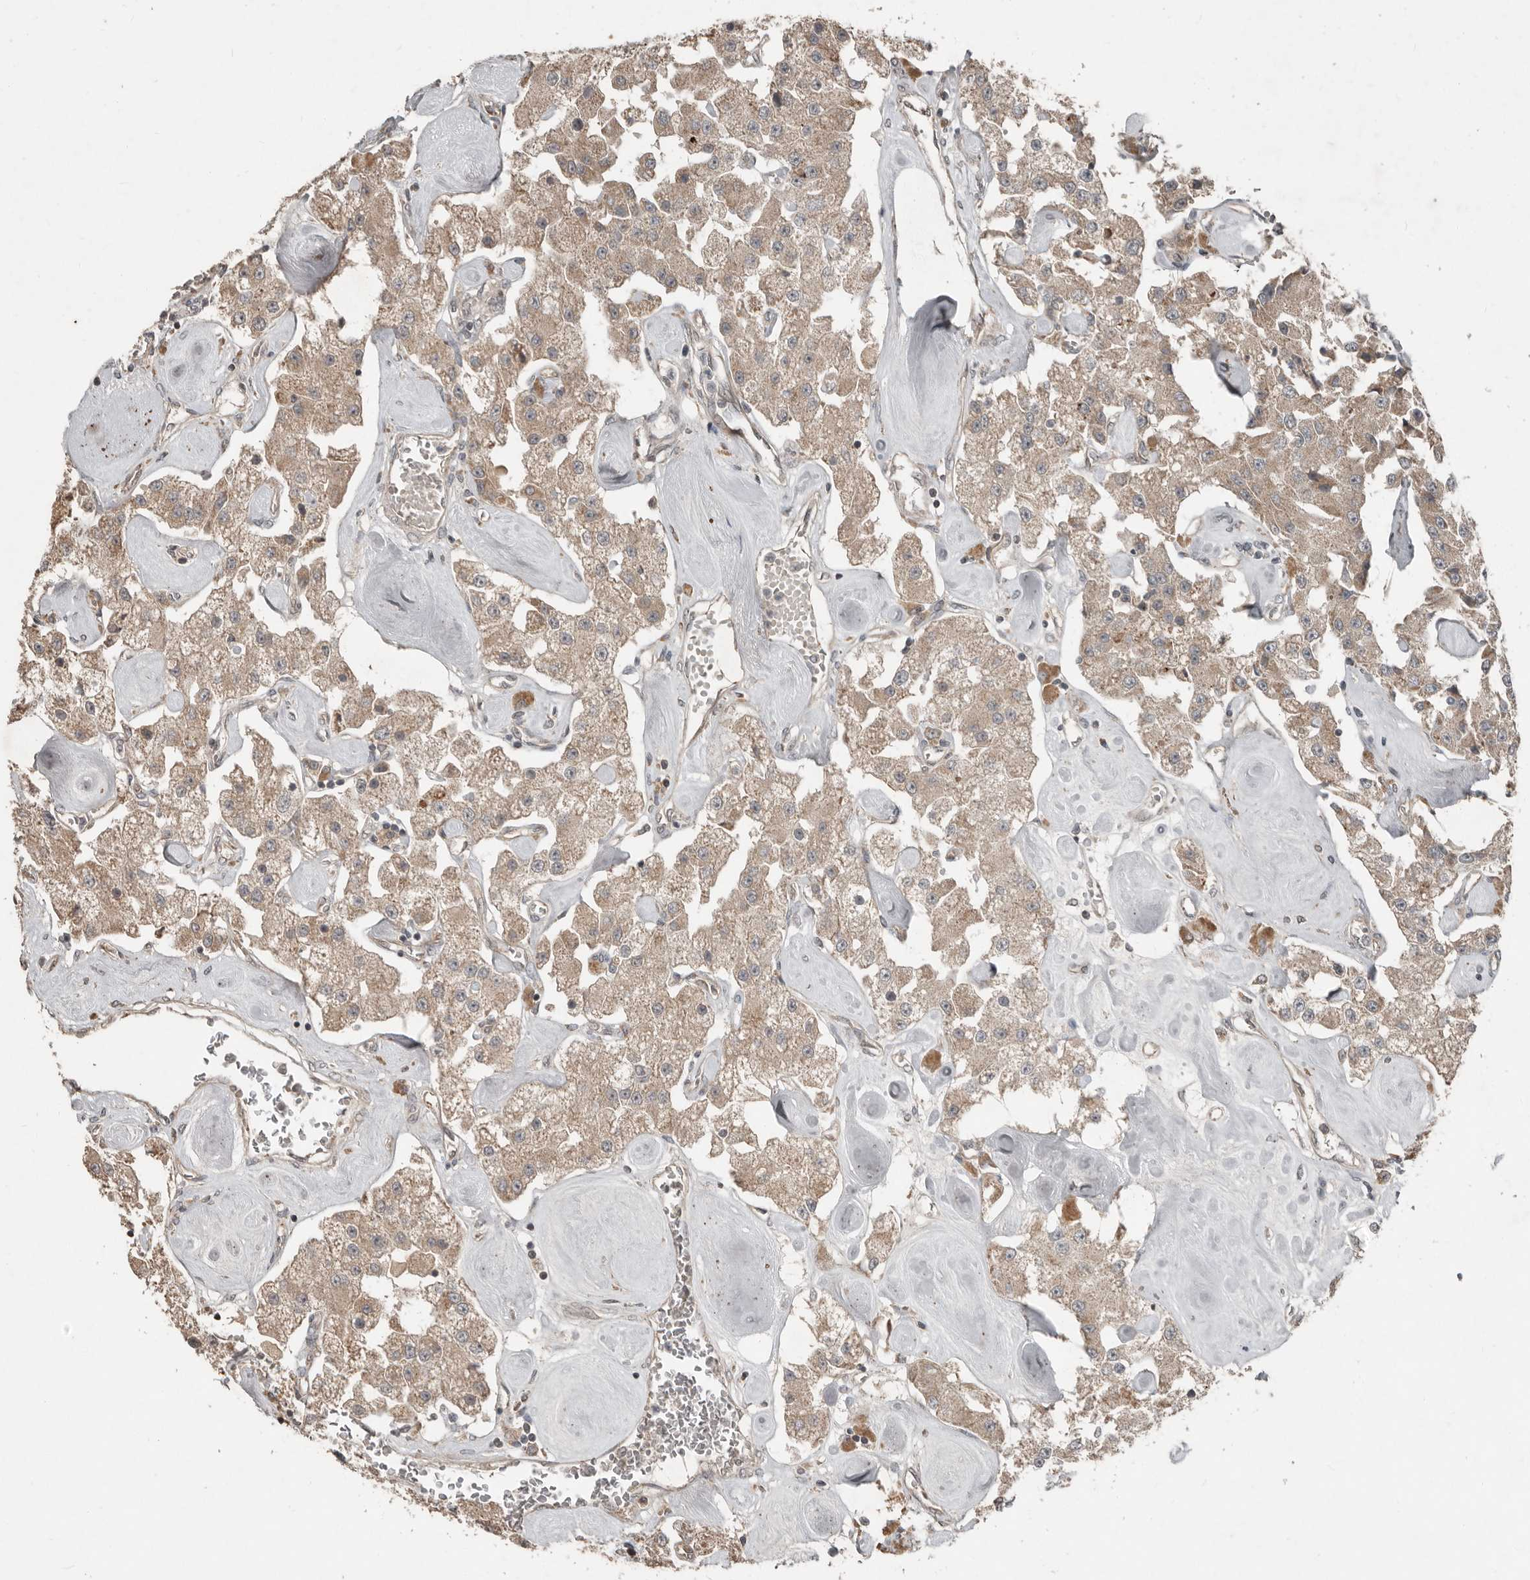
{"staining": {"intensity": "weak", "quantity": ">75%", "location": "cytoplasmic/membranous"}, "tissue": "carcinoid", "cell_type": "Tumor cells", "image_type": "cancer", "snomed": [{"axis": "morphology", "description": "Carcinoid, malignant, NOS"}, {"axis": "topography", "description": "Pancreas"}], "caption": "The immunohistochemical stain highlights weak cytoplasmic/membranous staining in tumor cells of malignant carcinoid tissue.", "gene": "SLC6A7", "patient": {"sex": "male", "age": 41}}